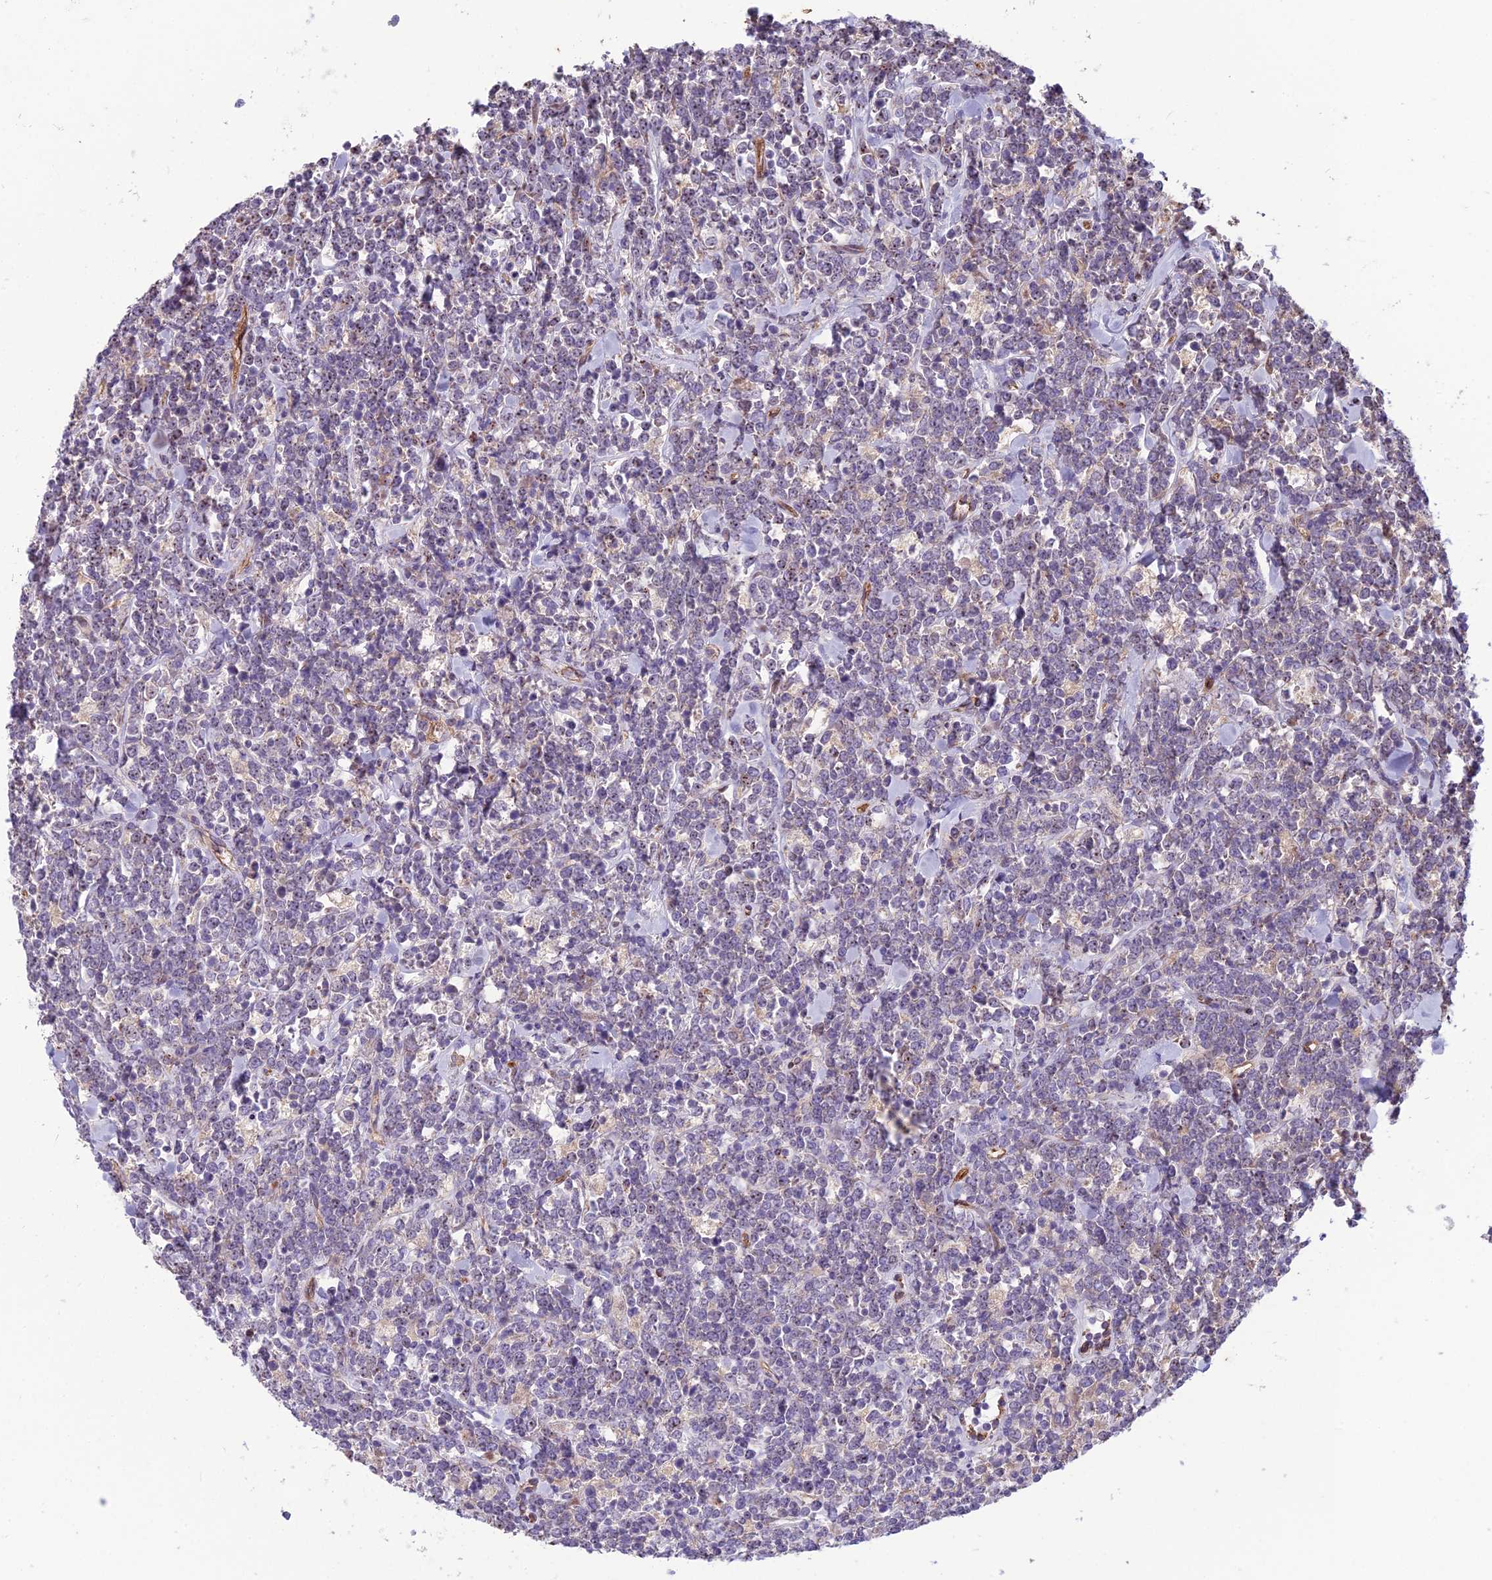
{"staining": {"intensity": "negative", "quantity": "none", "location": "none"}, "tissue": "lymphoma", "cell_type": "Tumor cells", "image_type": "cancer", "snomed": [{"axis": "morphology", "description": "Malignant lymphoma, non-Hodgkin's type, High grade"}, {"axis": "topography", "description": "Small intestine"}], "caption": "An image of high-grade malignant lymphoma, non-Hodgkin's type stained for a protein reveals no brown staining in tumor cells.", "gene": "TSPAN15", "patient": {"sex": "male", "age": 8}}